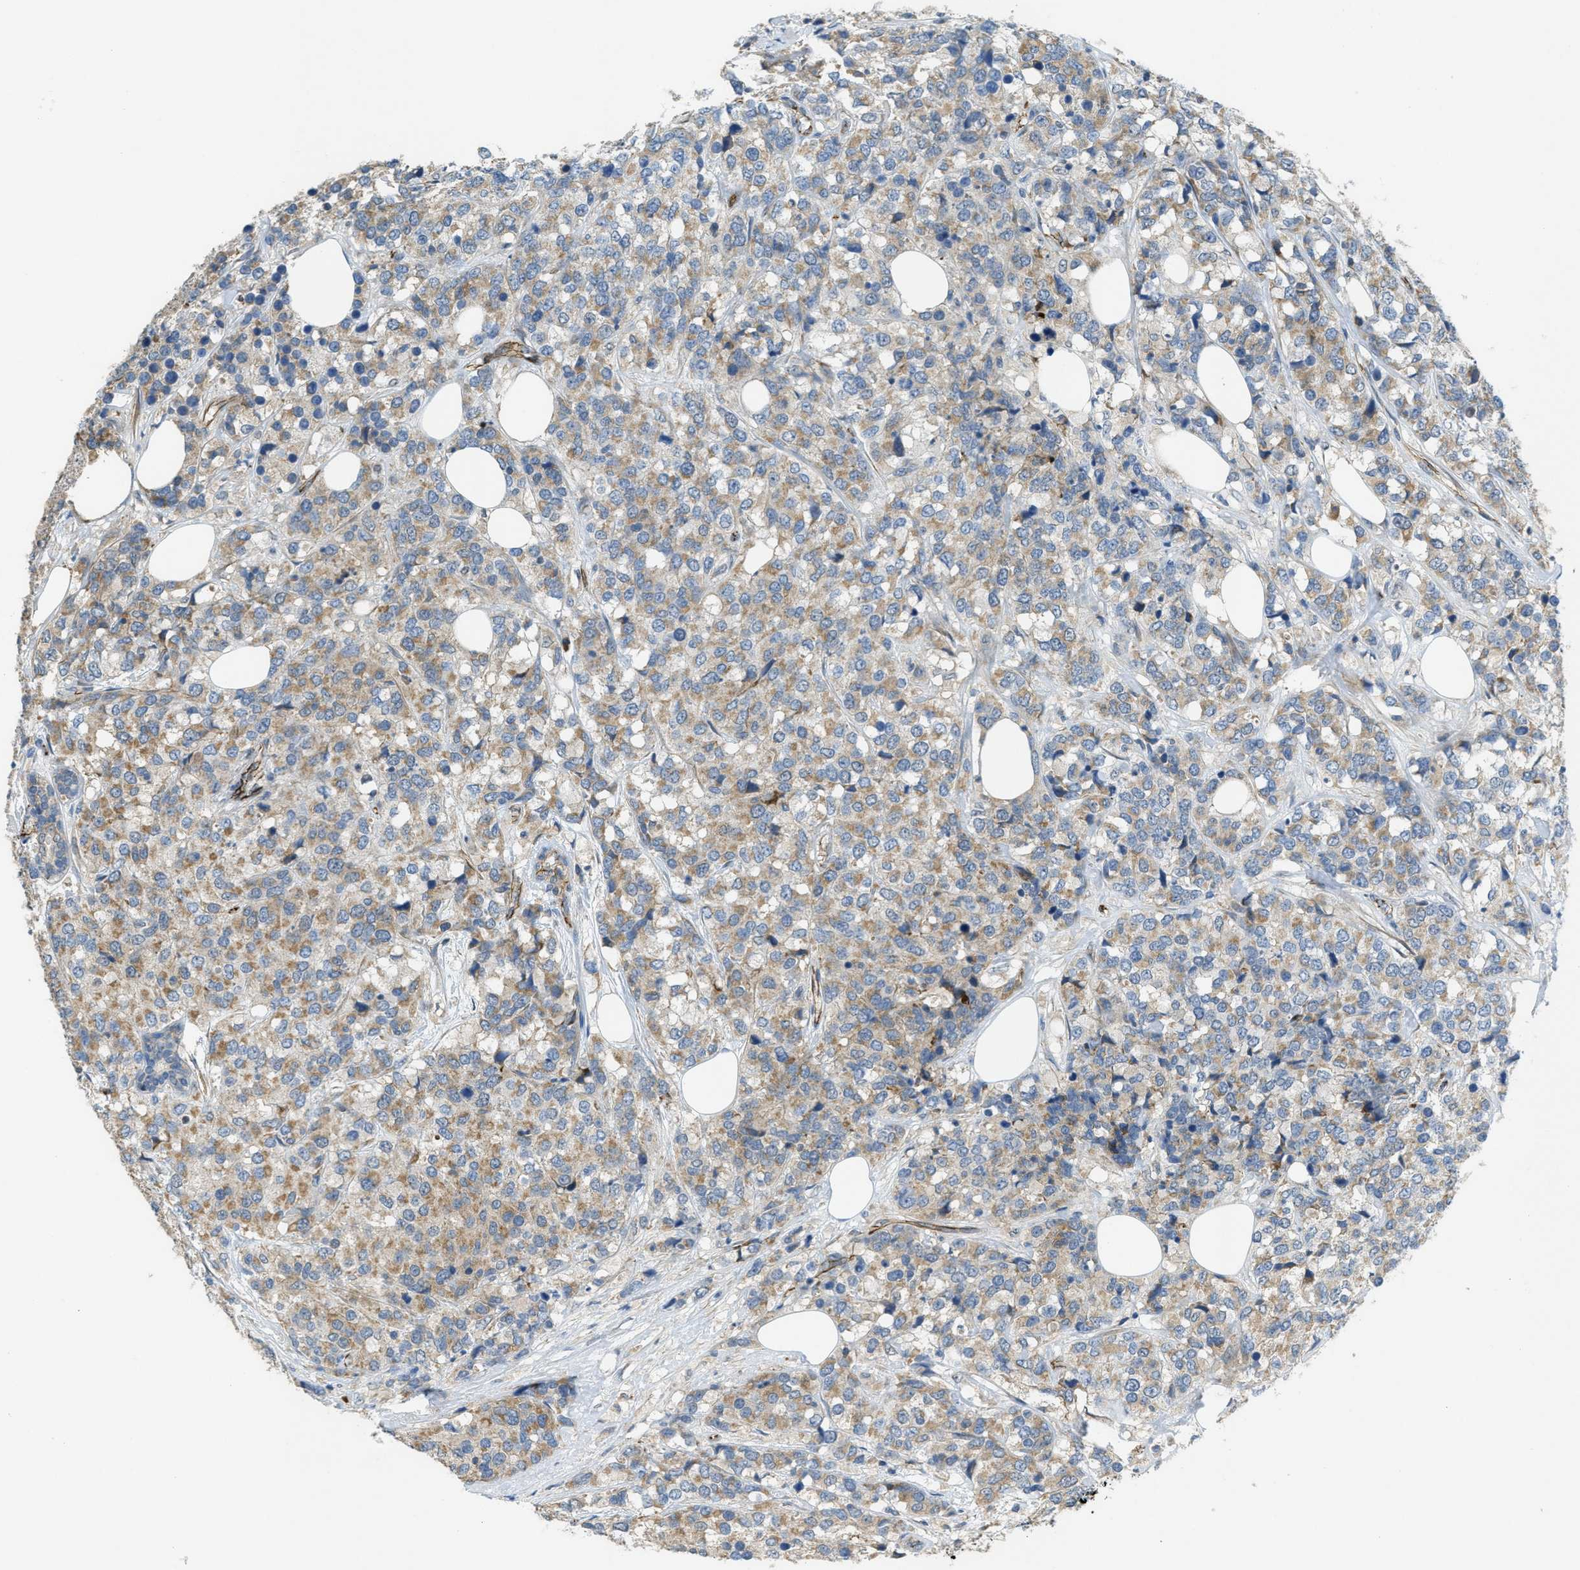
{"staining": {"intensity": "weak", "quantity": ">75%", "location": "cytoplasmic/membranous"}, "tissue": "breast cancer", "cell_type": "Tumor cells", "image_type": "cancer", "snomed": [{"axis": "morphology", "description": "Lobular carcinoma"}, {"axis": "topography", "description": "Breast"}], "caption": "Protein staining reveals weak cytoplasmic/membranous expression in approximately >75% of tumor cells in breast cancer.", "gene": "JCAD", "patient": {"sex": "female", "age": 59}}